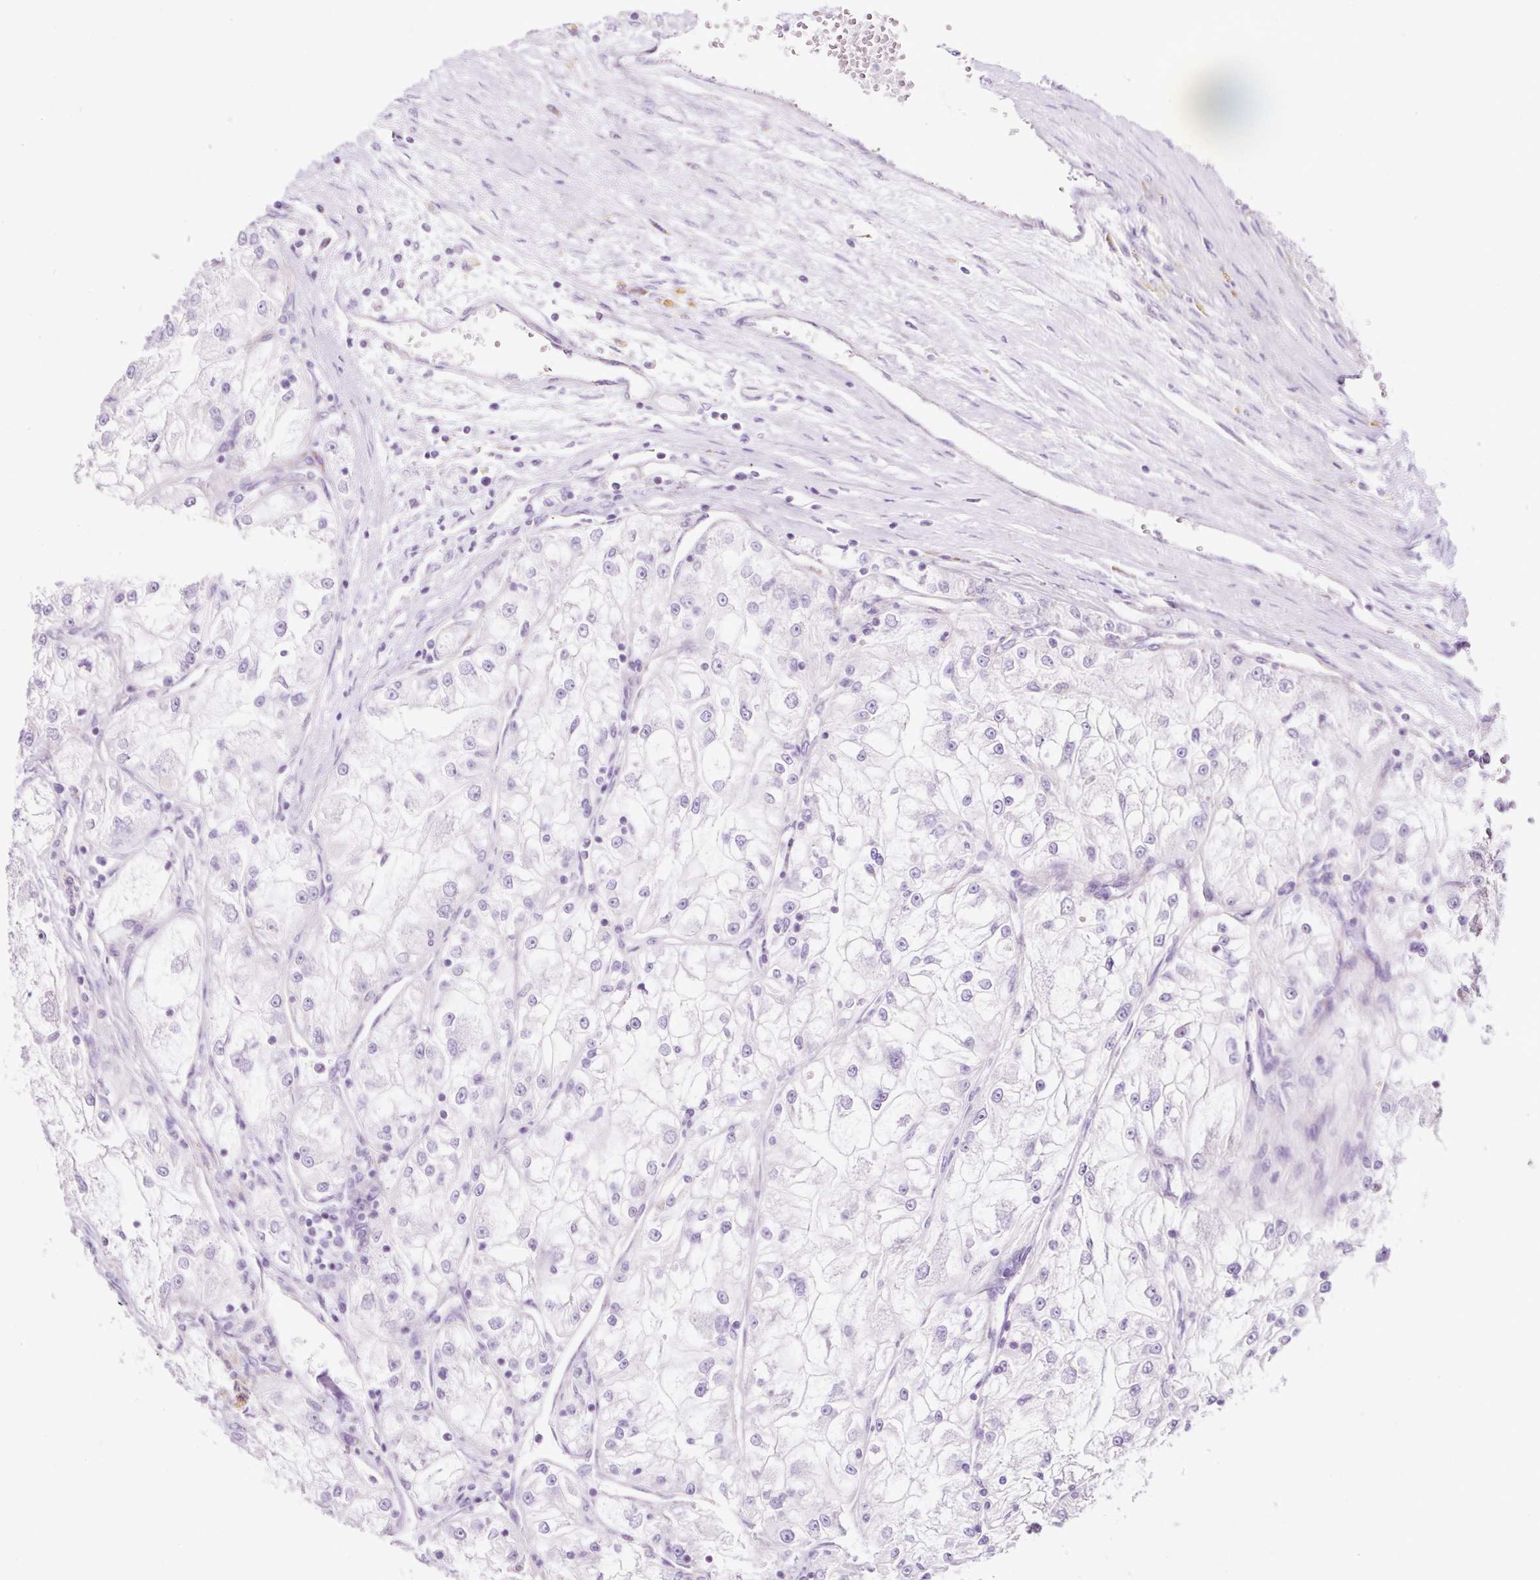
{"staining": {"intensity": "negative", "quantity": "none", "location": "none"}, "tissue": "renal cancer", "cell_type": "Tumor cells", "image_type": "cancer", "snomed": [{"axis": "morphology", "description": "Adenocarcinoma, NOS"}, {"axis": "topography", "description": "Kidney"}], "caption": "Human renal cancer stained for a protein using immunohistochemistry demonstrates no positivity in tumor cells.", "gene": "PLPP2", "patient": {"sex": "female", "age": 72}}